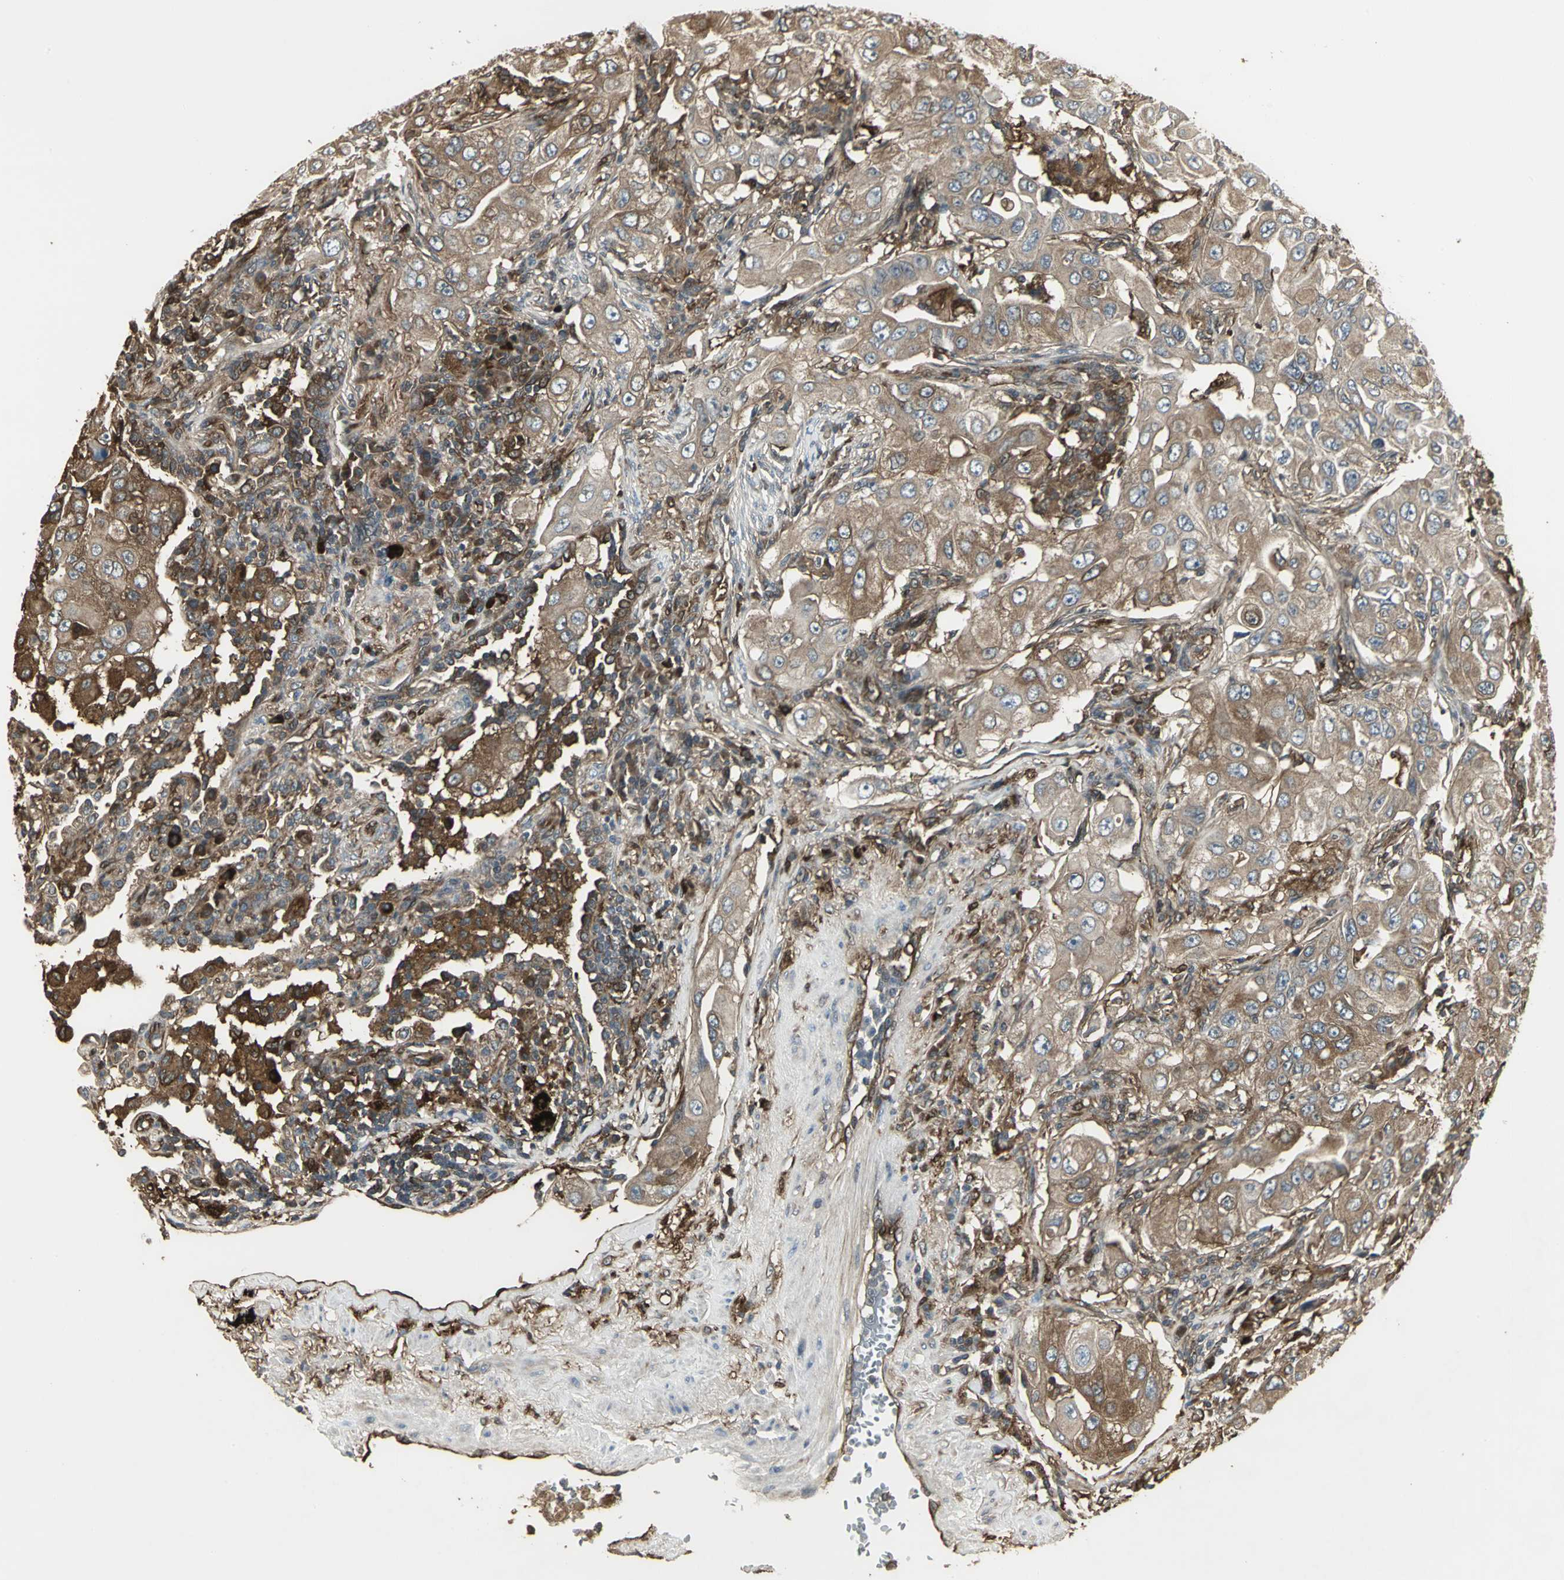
{"staining": {"intensity": "moderate", "quantity": ">75%", "location": "cytoplasmic/membranous"}, "tissue": "lung cancer", "cell_type": "Tumor cells", "image_type": "cancer", "snomed": [{"axis": "morphology", "description": "Adenocarcinoma, NOS"}, {"axis": "topography", "description": "Lung"}], "caption": "Moderate cytoplasmic/membranous expression is identified in approximately >75% of tumor cells in adenocarcinoma (lung).", "gene": "PRXL2B", "patient": {"sex": "male", "age": 84}}